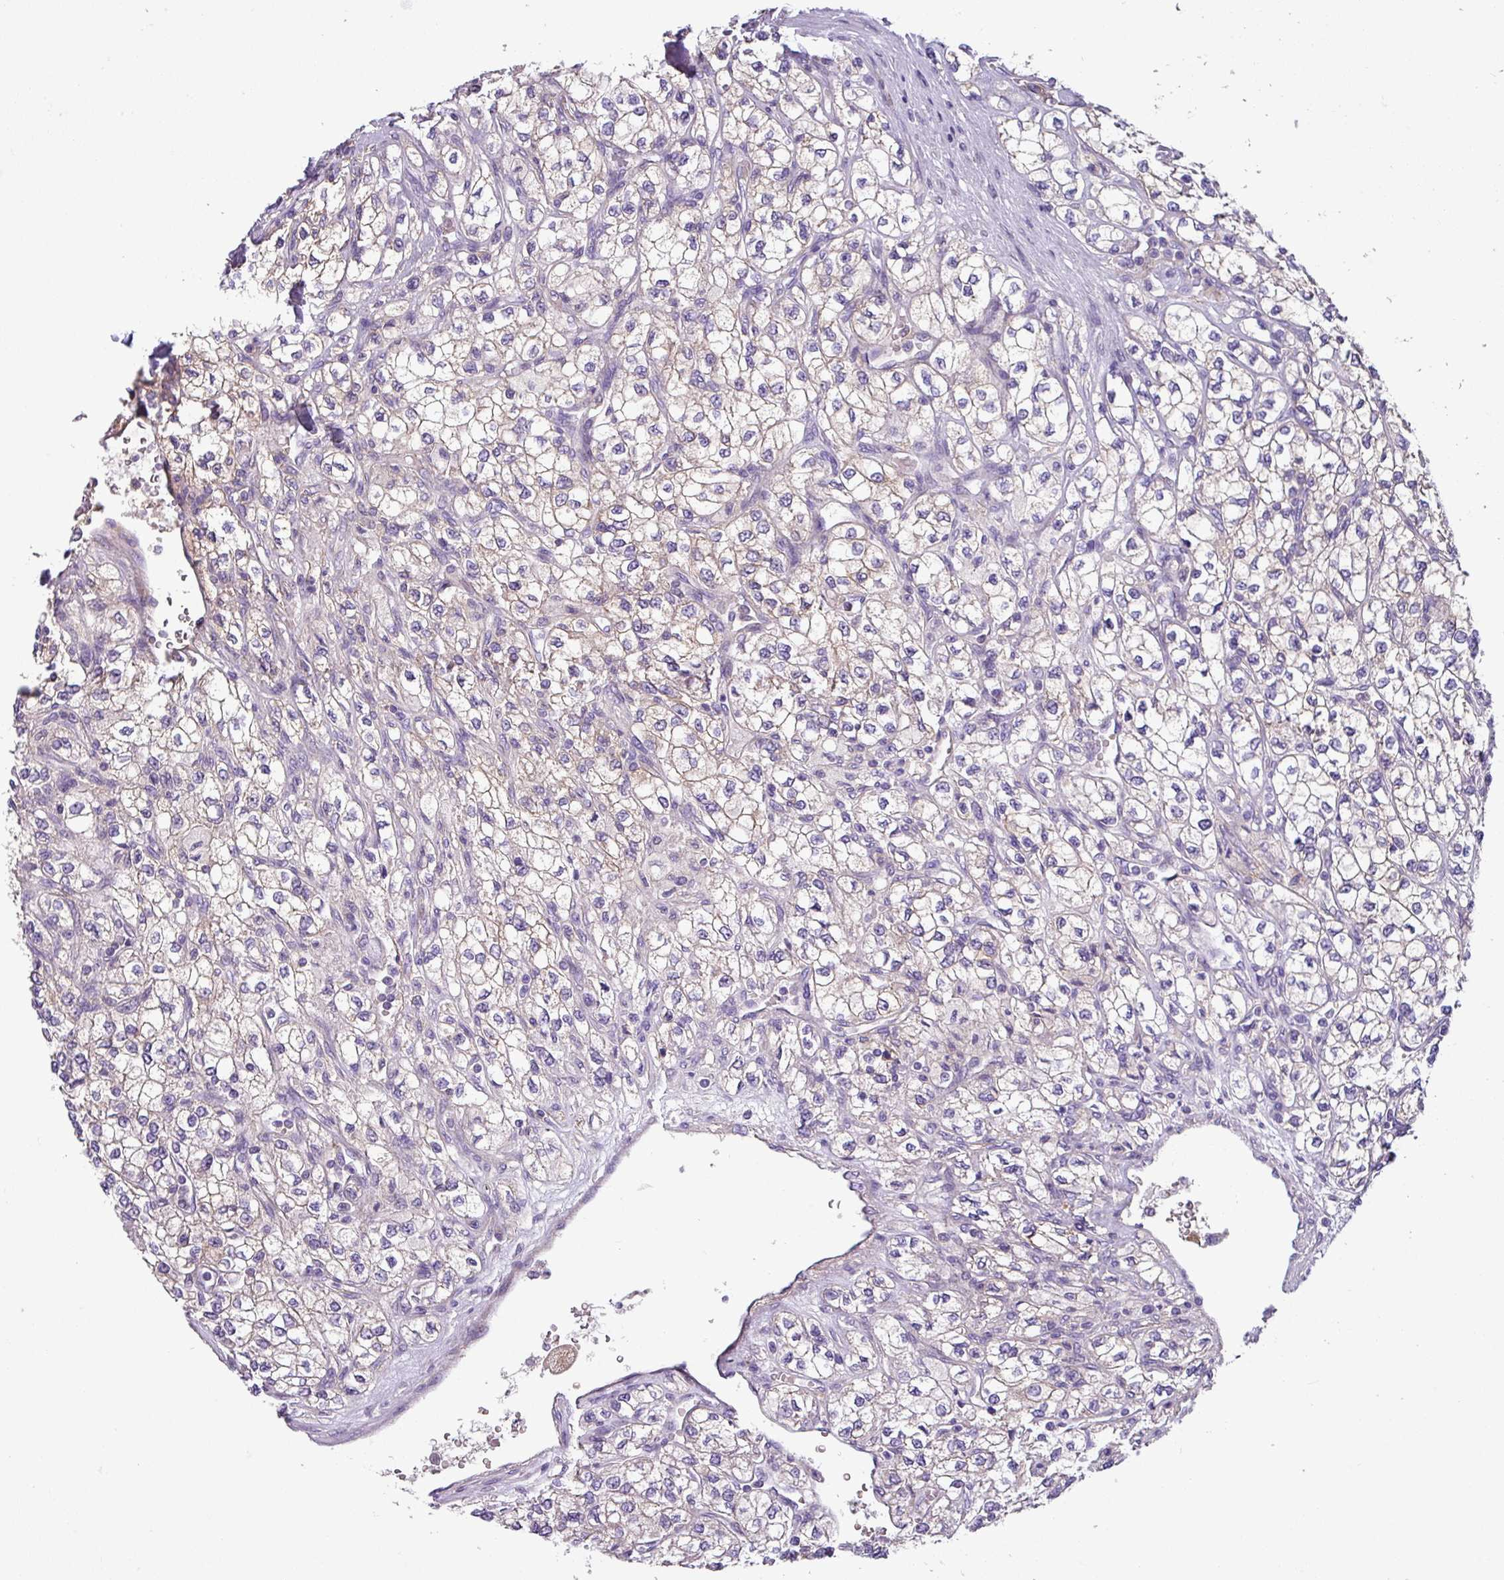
{"staining": {"intensity": "weak", "quantity": "25%-75%", "location": "cytoplasmic/membranous"}, "tissue": "renal cancer", "cell_type": "Tumor cells", "image_type": "cancer", "snomed": [{"axis": "morphology", "description": "Adenocarcinoma, NOS"}, {"axis": "topography", "description": "Kidney"}], "caption": "This is a micrograph of IHC staining of renal adenocarcinoma, which shows weak staining in the cytoplasmic/membranous of tumor cells.", "gene": "SLC23A2", "patient": {"sex": "male", "age": 80}}